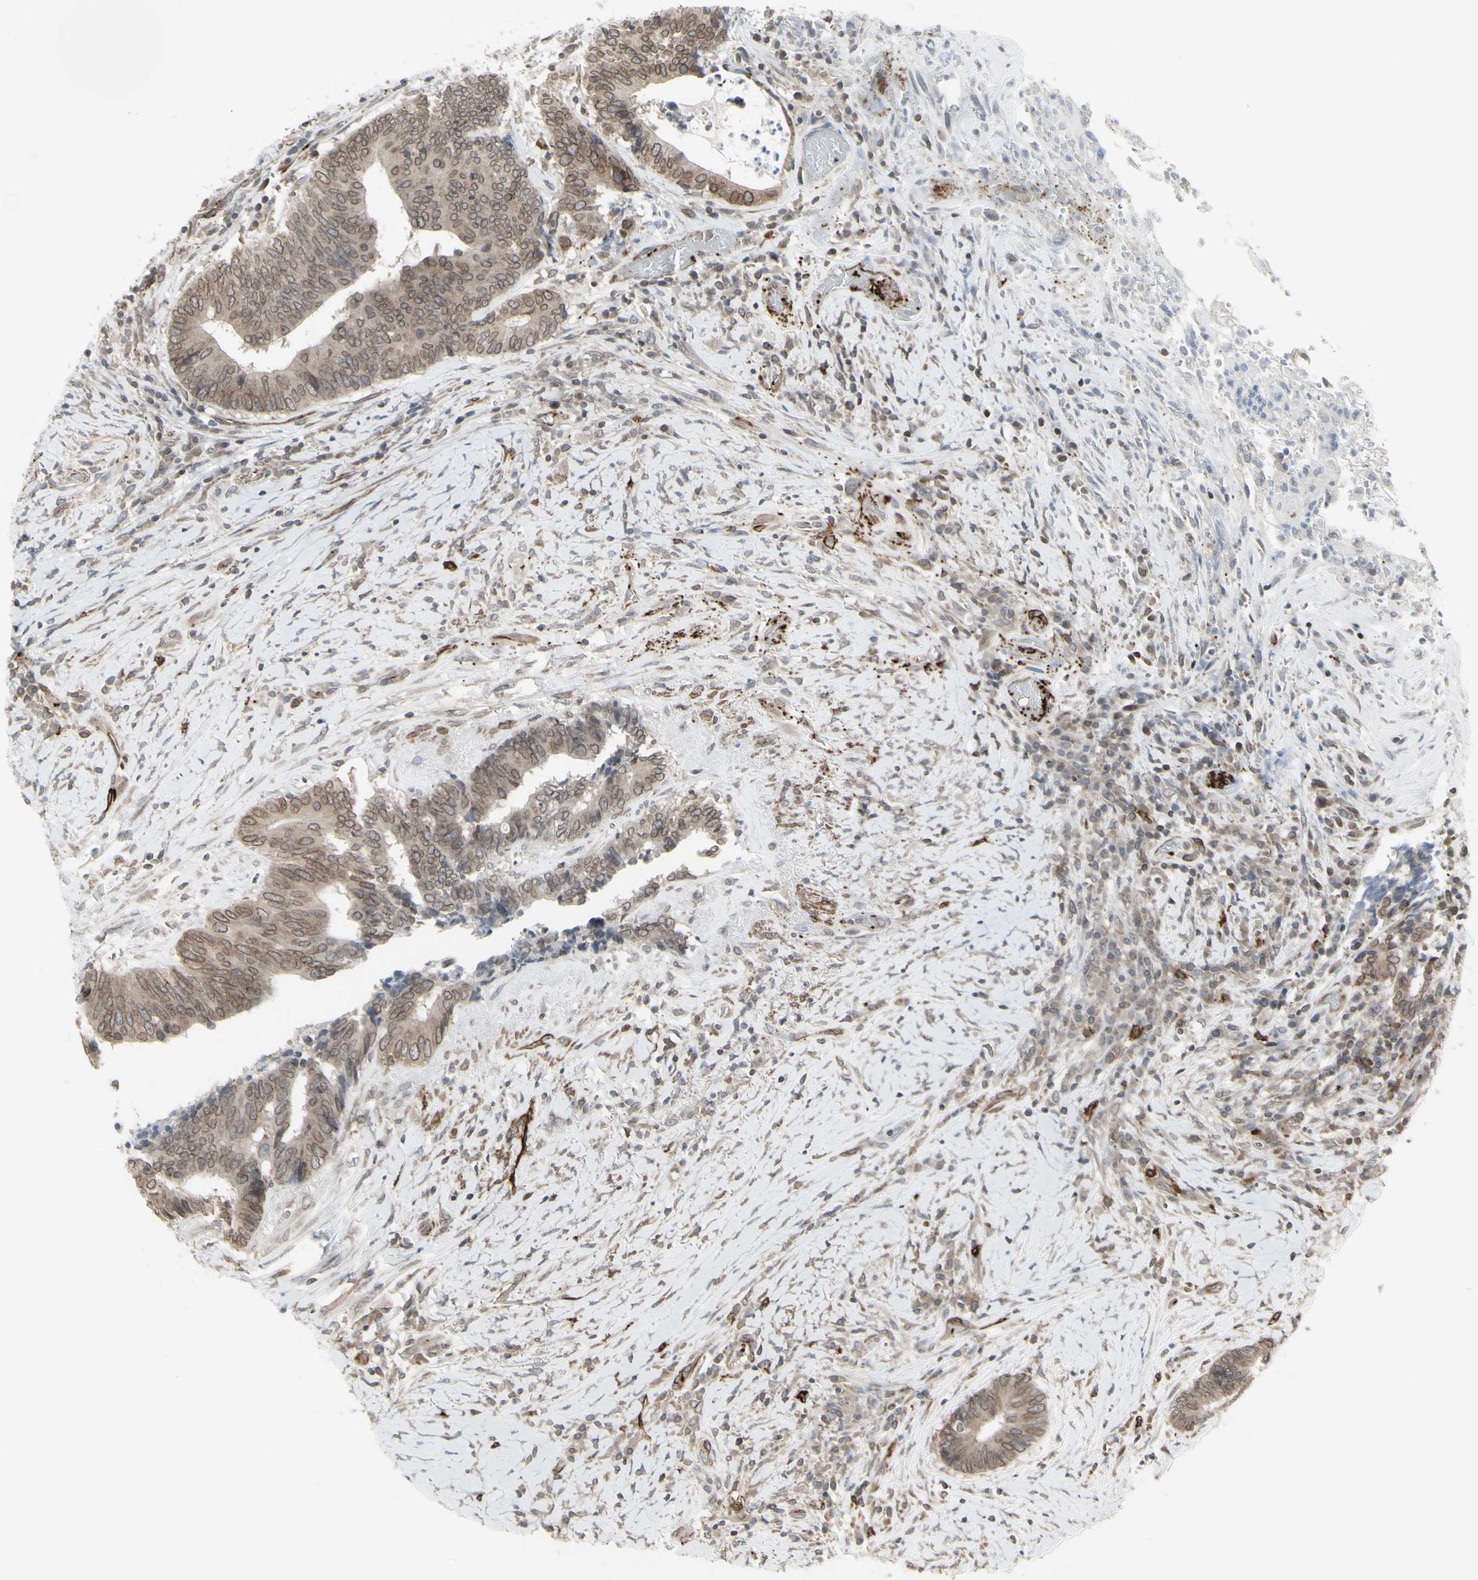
{"staining": {"intensity": "moderate", "quantity": ">75%", "location": "cytoplasmic/membranous,nuclear"}, "tissue": "colorectal cancer", "cell_type": "Tumor cells", "image_type": "cancer", "snomed": [{"axis": "morphology", "description": "Adenocarcinoma, NOS"}, {"axis": "topography", "description": "Rectum"}], "caption": "The image displays immunohistochemical staining of colorectal cancer (adenocarcinoma). There is moderate cytoplasmic/membranous and nuclear expression is present in about >75% of tumor cells. Nuclei are stained in blue.", "gene": "DTX3L", "patient": {"sex": "male", "age": 63}}